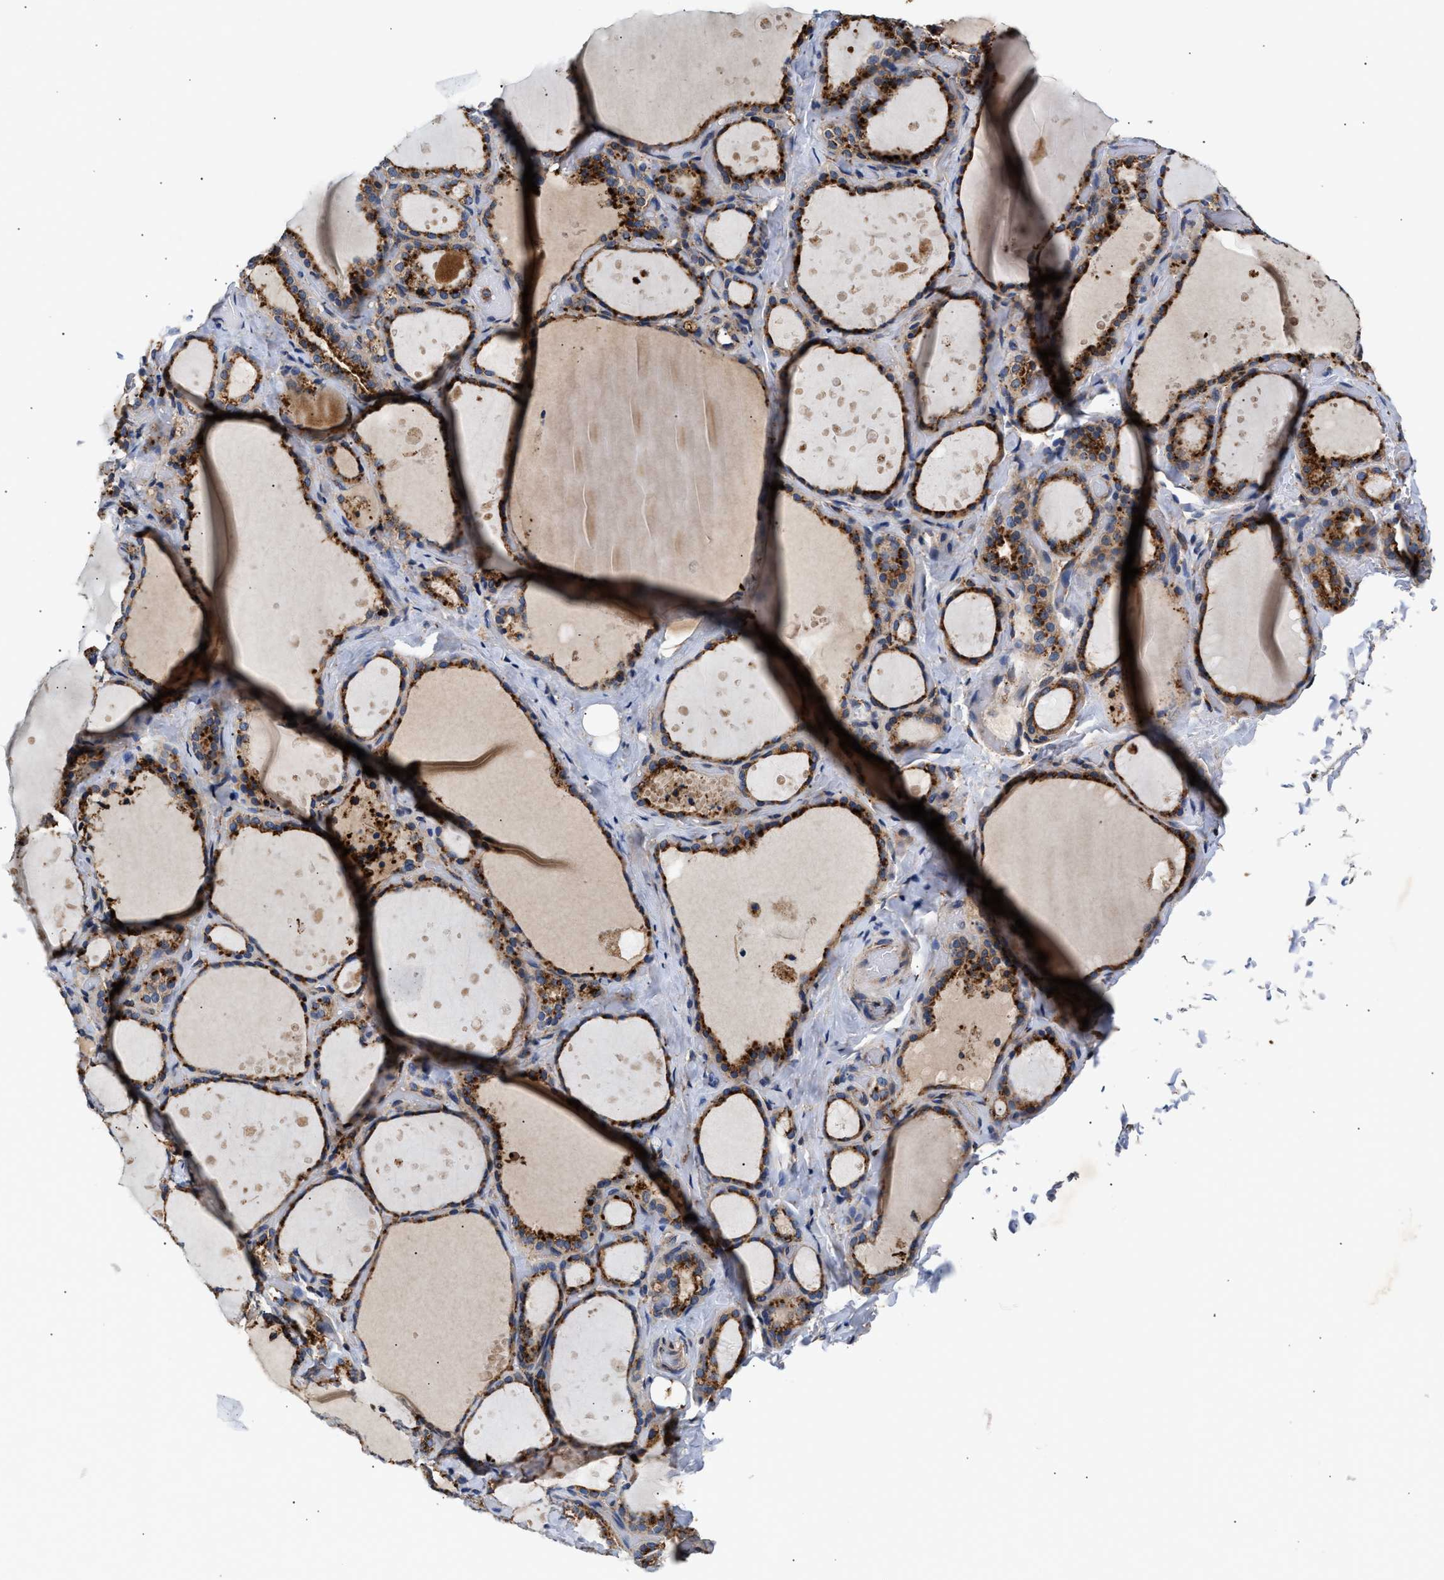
{"staining": {"intensity": "strong", "quantity": ">75%", "location": "cytoplasmic/membranous"}, "tissue": "thyroid gland", "cell_type": "Glandular cells", "image_type": "normal", "snomed": [{"axis": "morphology", "description": "Normal tissue, NOS"}, {"axis": "topography", "description": "Thyroid gland"}], "caption": "Glandular cells show high levels of strong cytoplasmic/membranous positivity in about >75% of cells in benign thyroid gland. (IHC, brightfield microscopy, high magnification).", "gene": "CCDC146", "patient": {"sex": "female", "age": 44}}